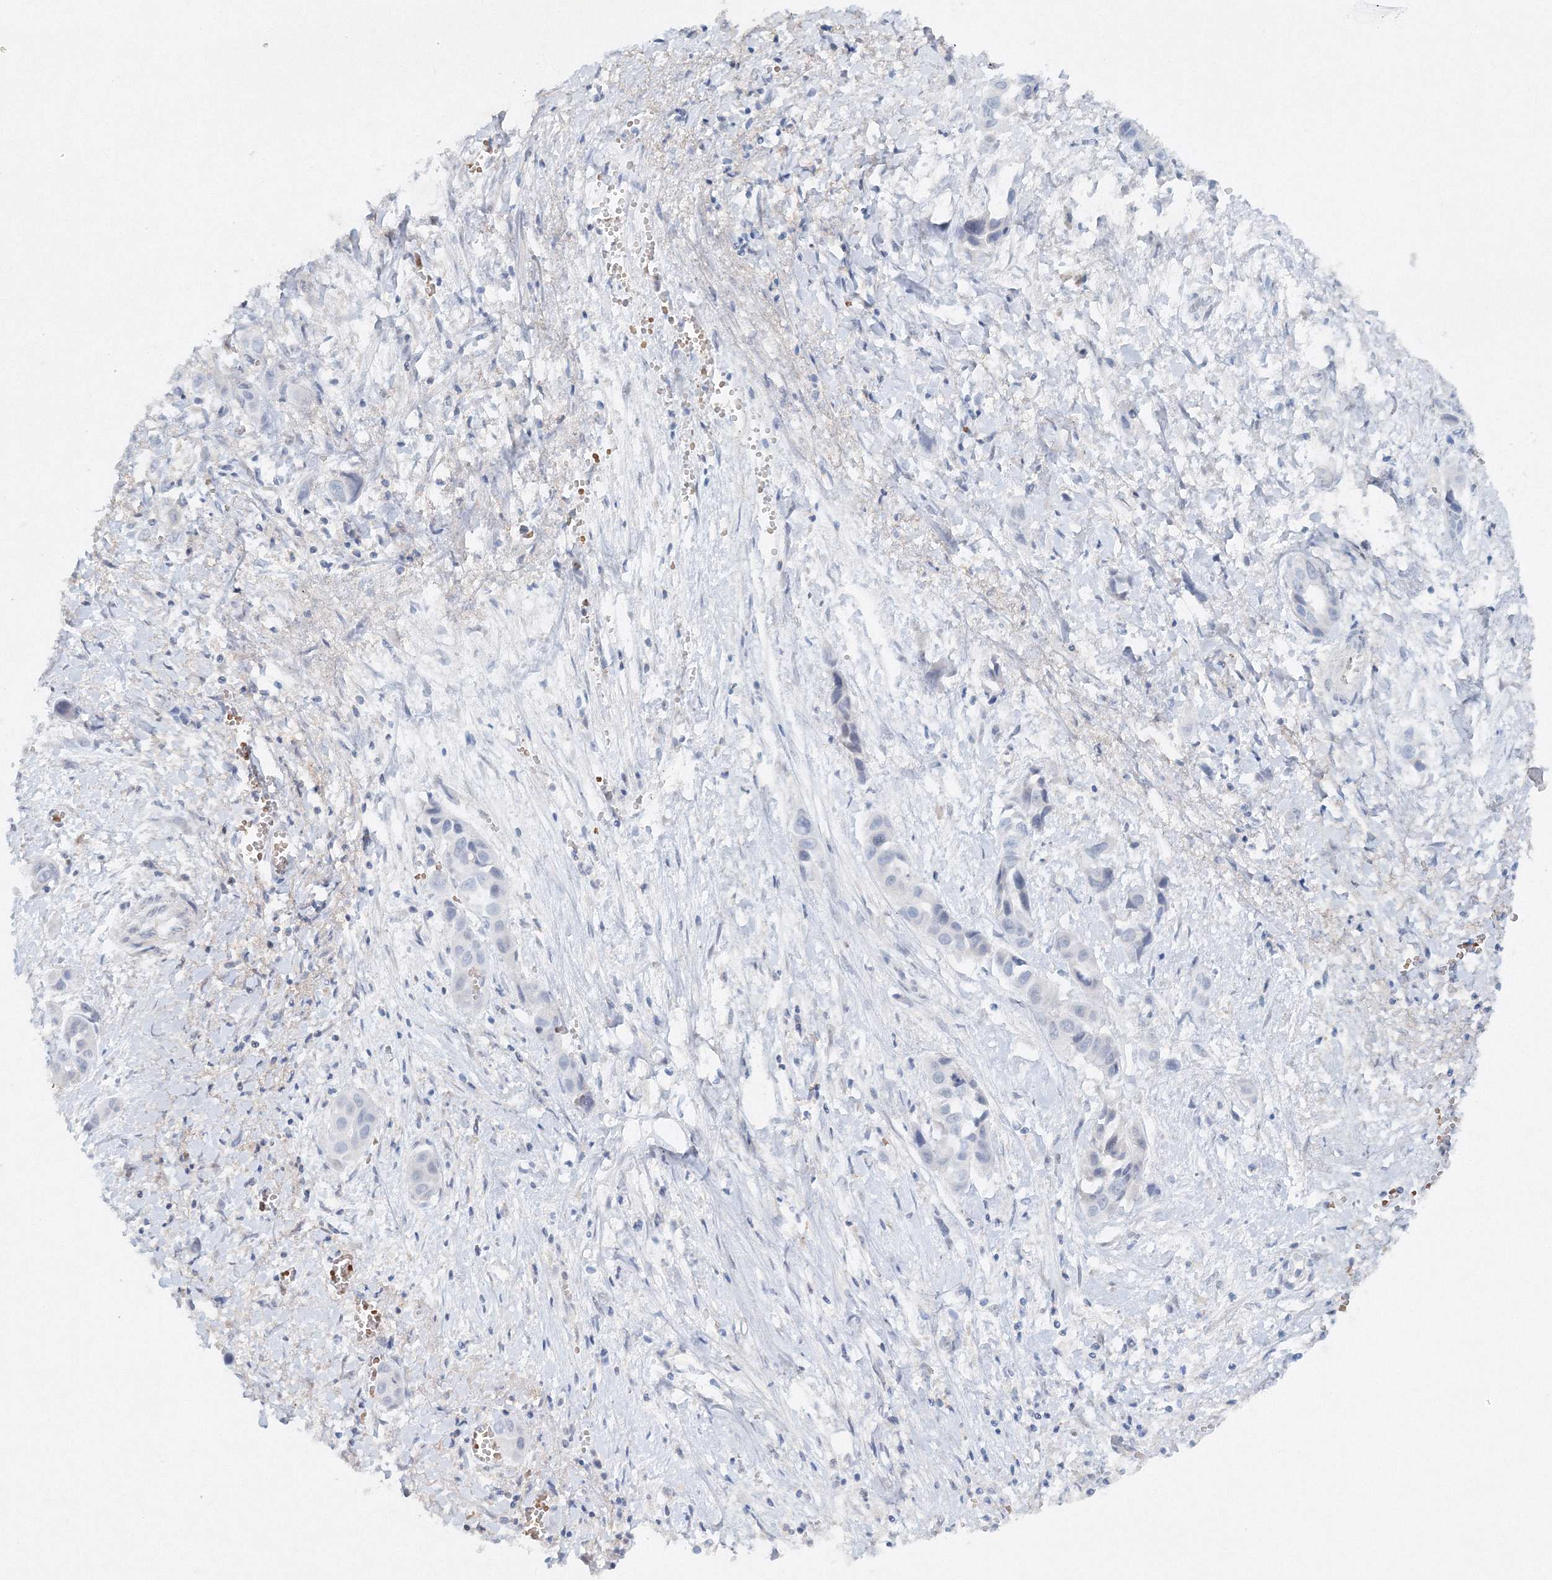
{"staining": {"intensity": "negative", "quantity": "none", "location": "none"}, "tissue": "liver cancer", "cell_type": "Tumor cells", "image_type": "cancer", "snomed": [{"axis": "morphology", "description": "Cholangiocarcinoma"}, {"axis": "topography", "description": "Liver"}], "caption": "Immunohistochemical staining of human liver cholangiocarcinoma displays no significant expression in tumor cells.", "gene": "SH3BP5", "patient": {"sex": "female", "age": 52}}